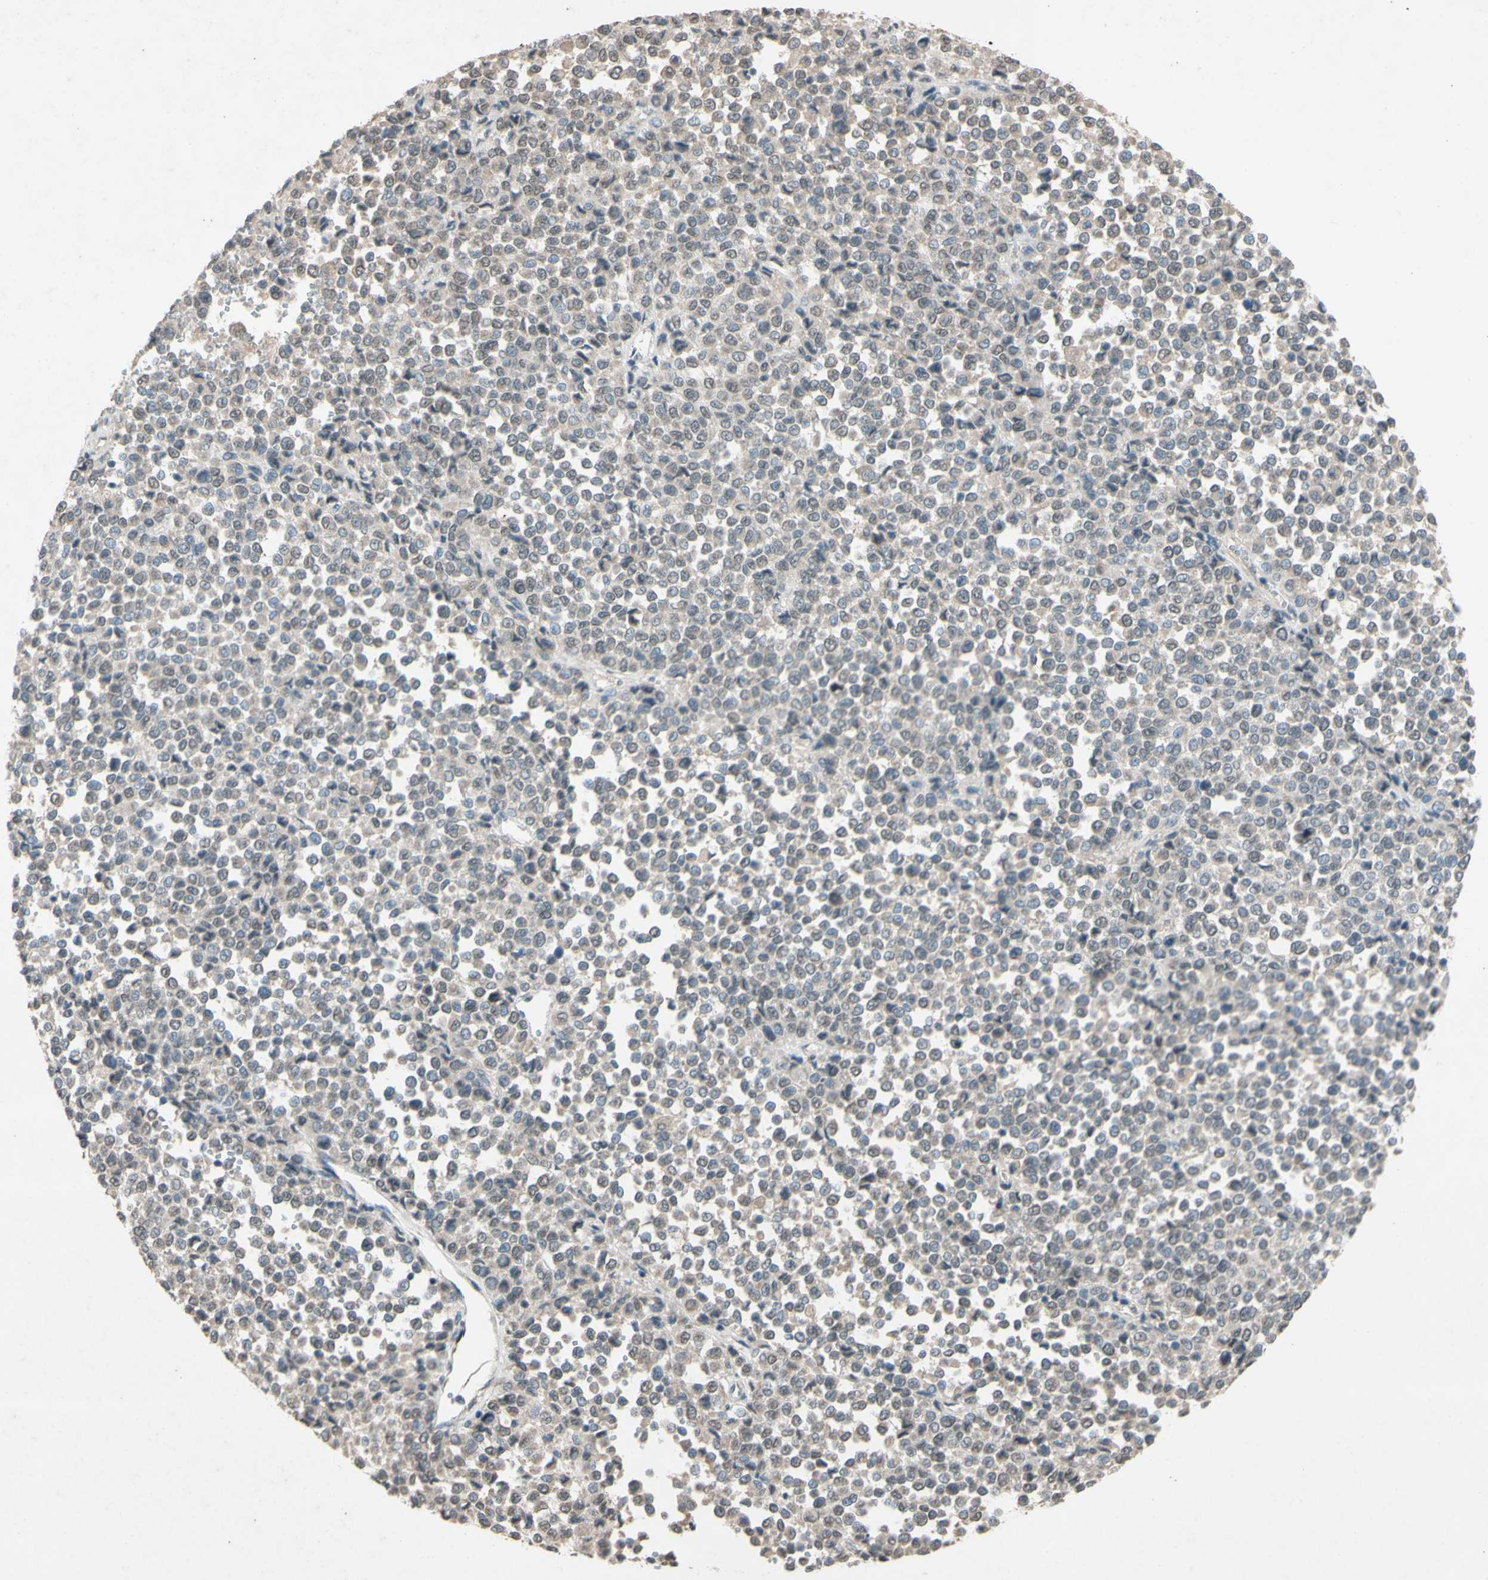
{"staining": {"intensity": "weak", "quantity": ">75%", "location": "cytoplasmic/membranous"}, "tissue": "melanoma", "cell_type": "Tumor cells", "image_type": "cancer", "snomed": [{"axis": "morphology", "description": "Malignant melanoma, Metastatic site"}, {"axis": "topography", "description": "Pancreas"}], "caption": "The immunohistochemical stain highlights weak cytoplasmic/membranous expression in tumor cells of melanoma tissue.", "gene": "CDCP1", "patient": {"sex": "female", "age": 30}}